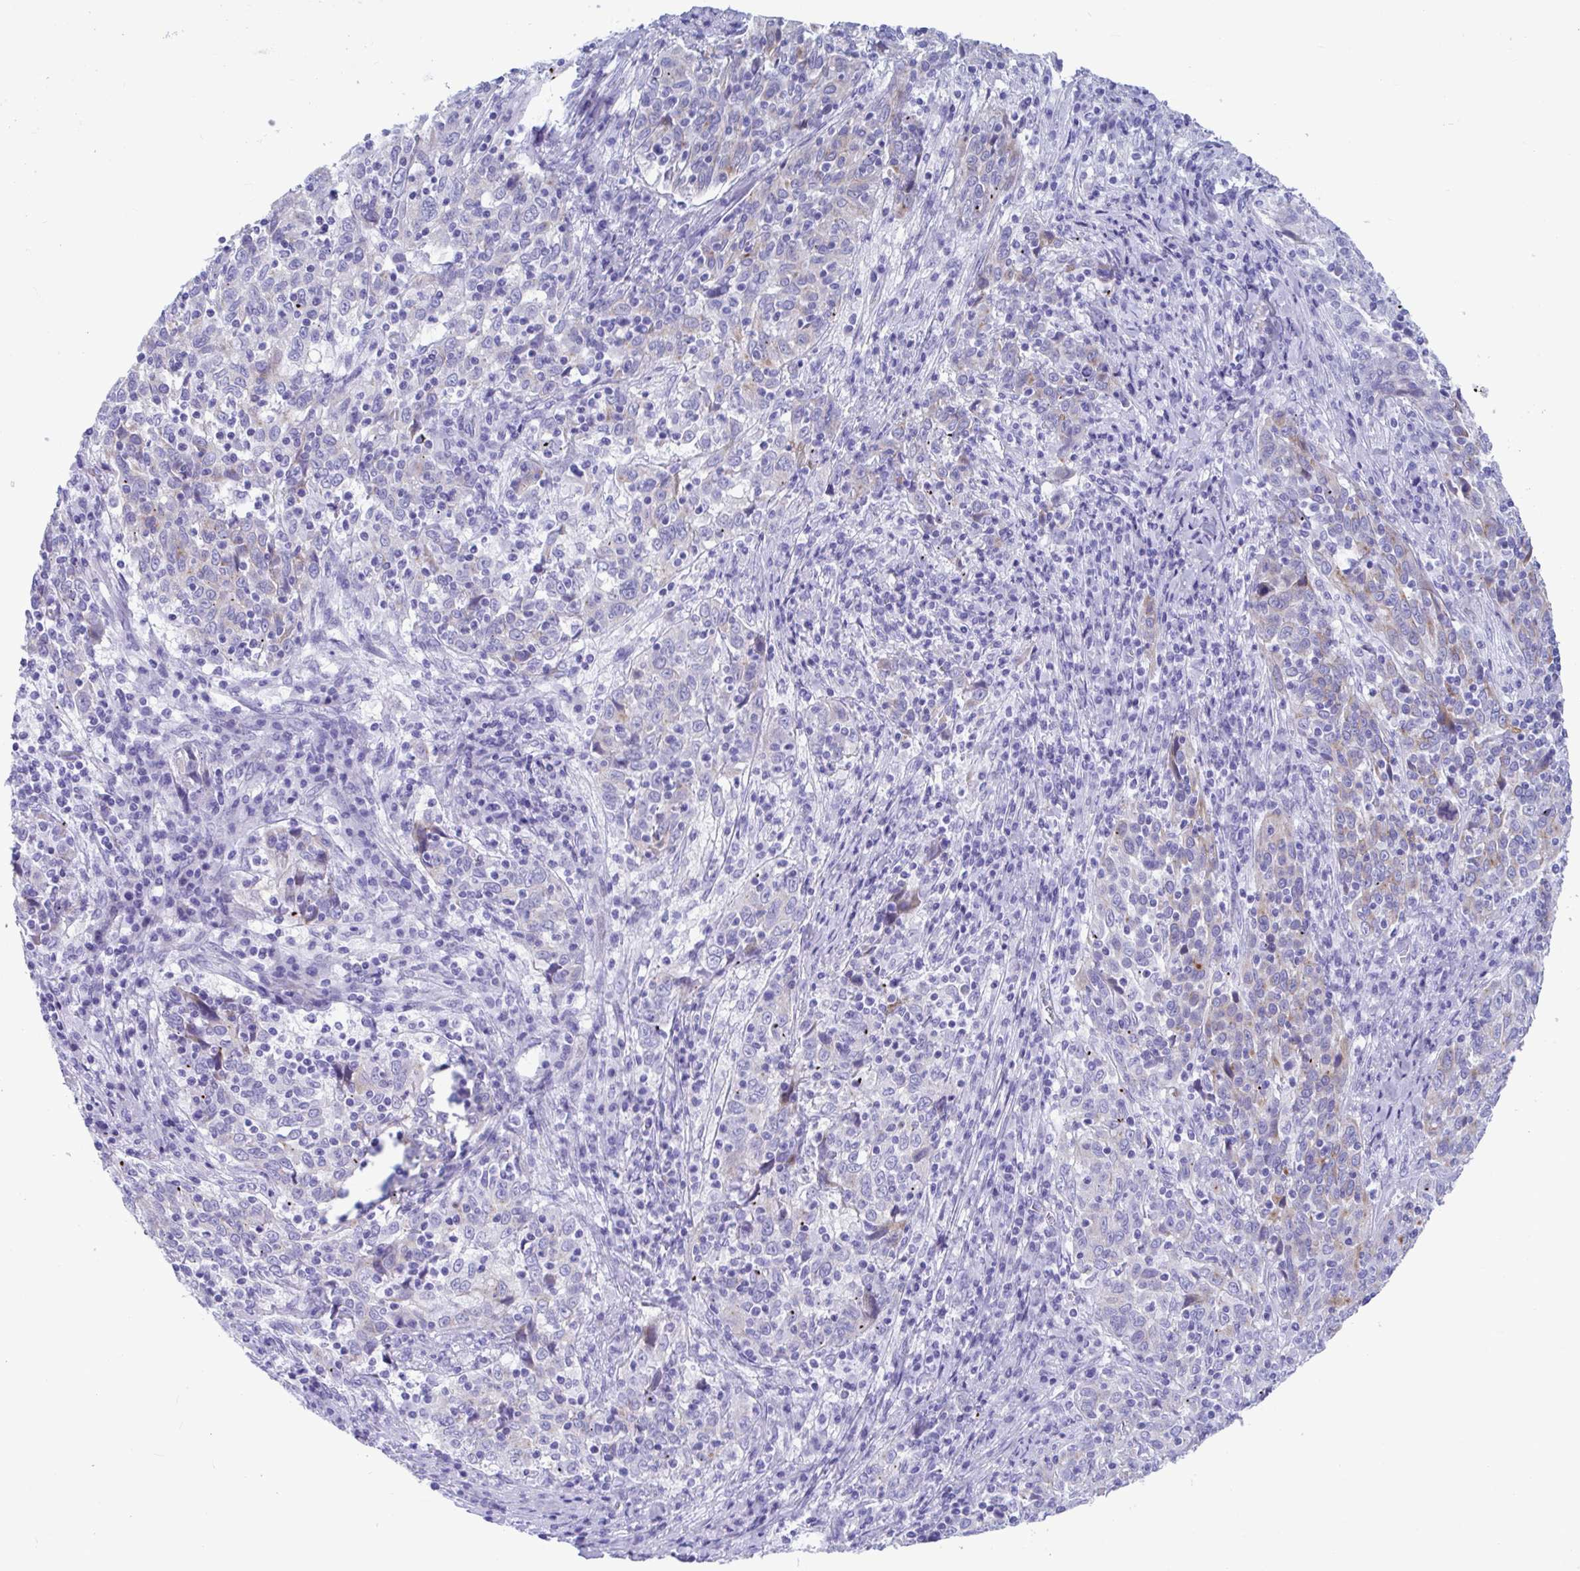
{"staining": {"intensity": "negative", "quantity": "none", "location": "none"}, "tissue": "cervical cancer", "cell_type": "Tumor cells", "image_type": "cancer", "snomed": [{"axis": "morphology", "description": "Squamous cell carcinoma, NOS"}, {"axis": "topography", "description": "Cervix"}], "caption": "An immunohistochemistry (IHC) histopathology image of cervical cancer is shown. There is no staining in tumor cells of cervical cancer.", "gene": "TTC30B", "patient": {"sex": "female", "age": 46}}